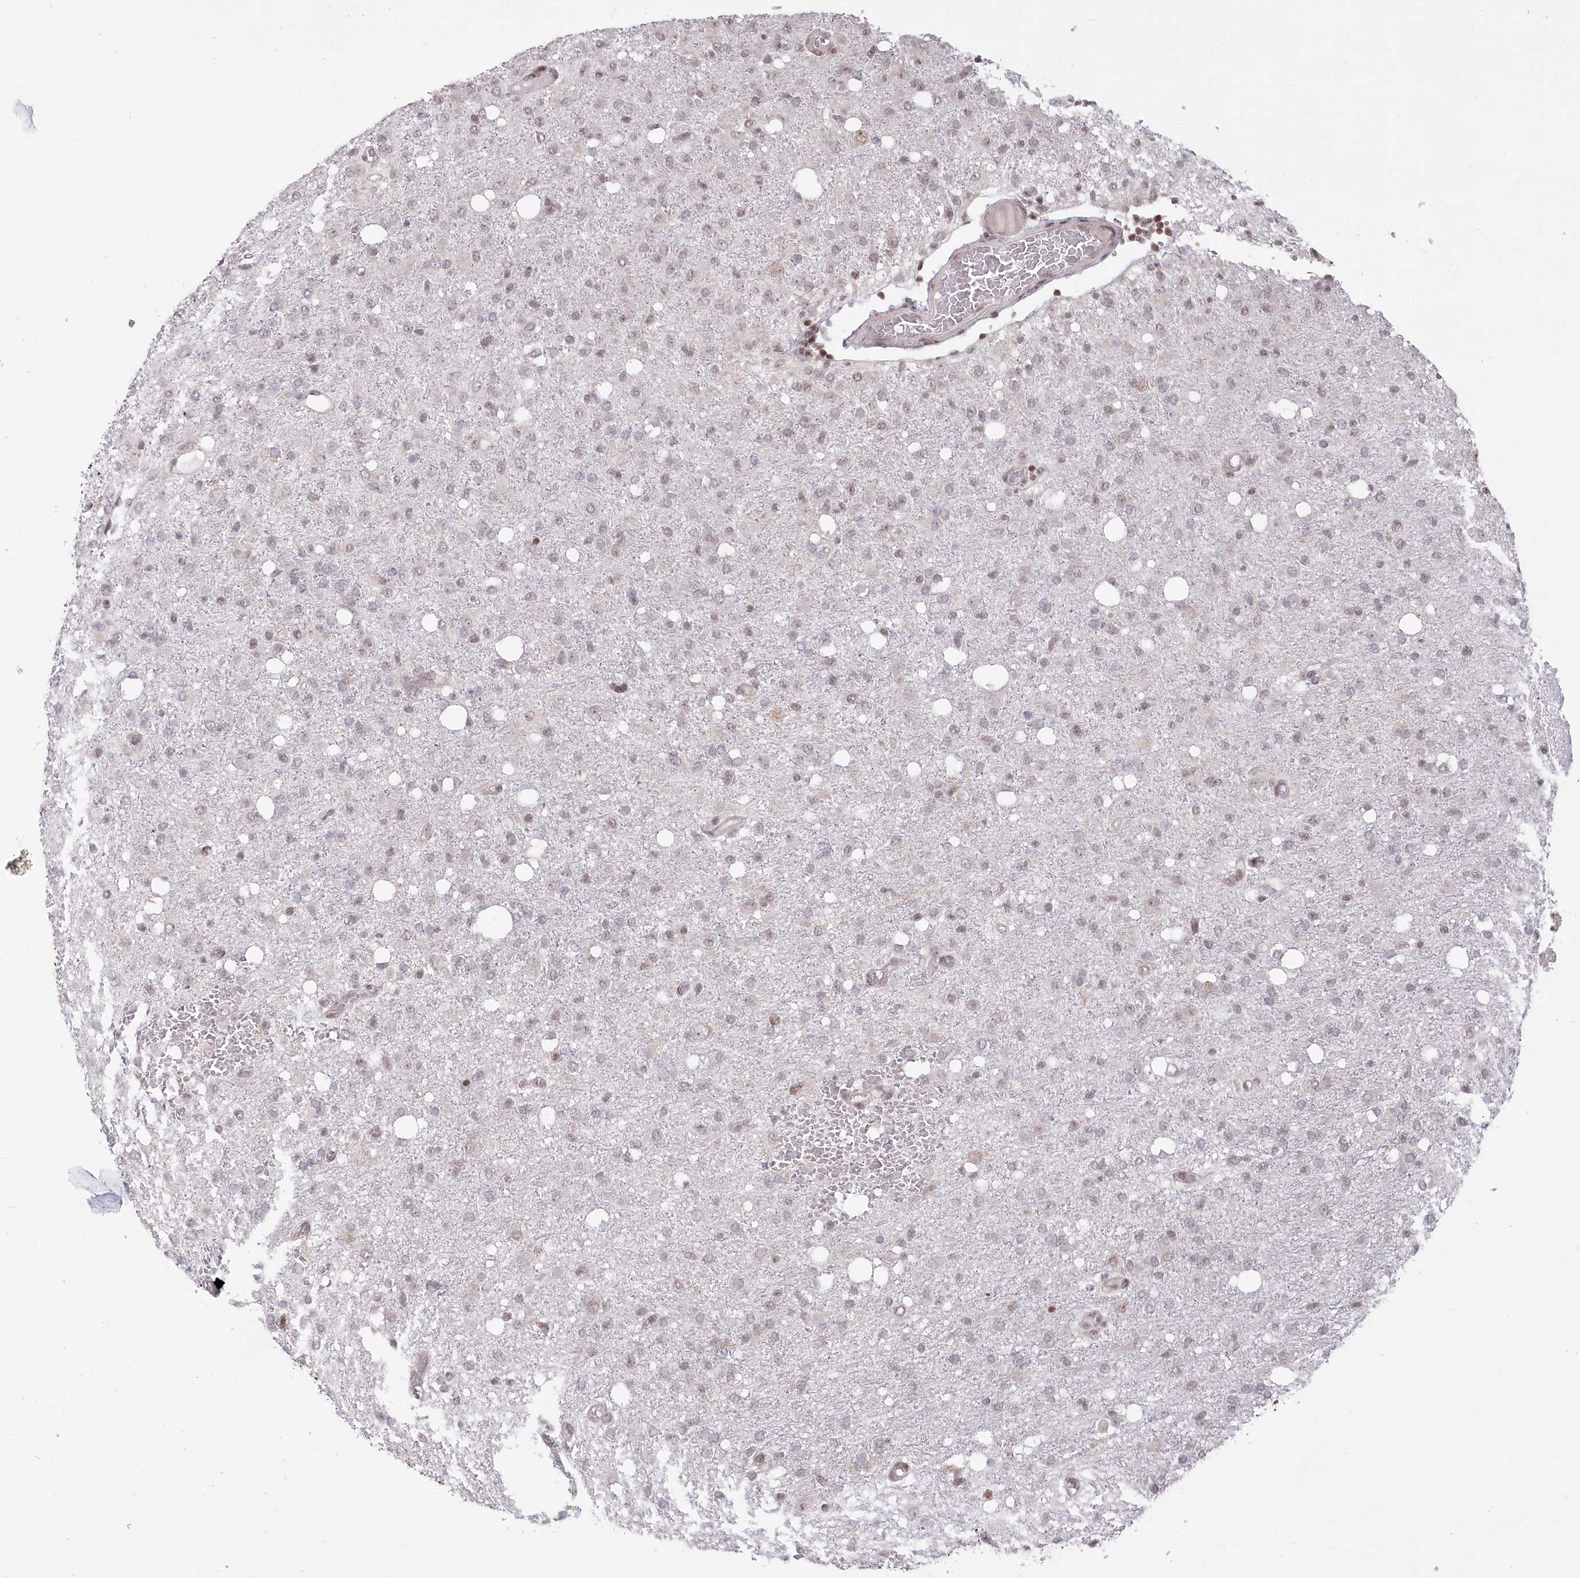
{"staining": {"intensity": "negative", "quantity": "none", "location": "none"}, "tissue": "glioma", "cell_type": "Tumor cells", "image_type": "cancer", "snomed": [{"axis": "morphology", "description": "Glioma, malignant, High grade"}, {"axis": "topography", "description": "Brain"}], "caption": "The photomicrograph demonstrates no significant positivity in tumor cells of glioma.", "gene": "CGGBP1", "patient": {"sex": "female", "age": 59}}